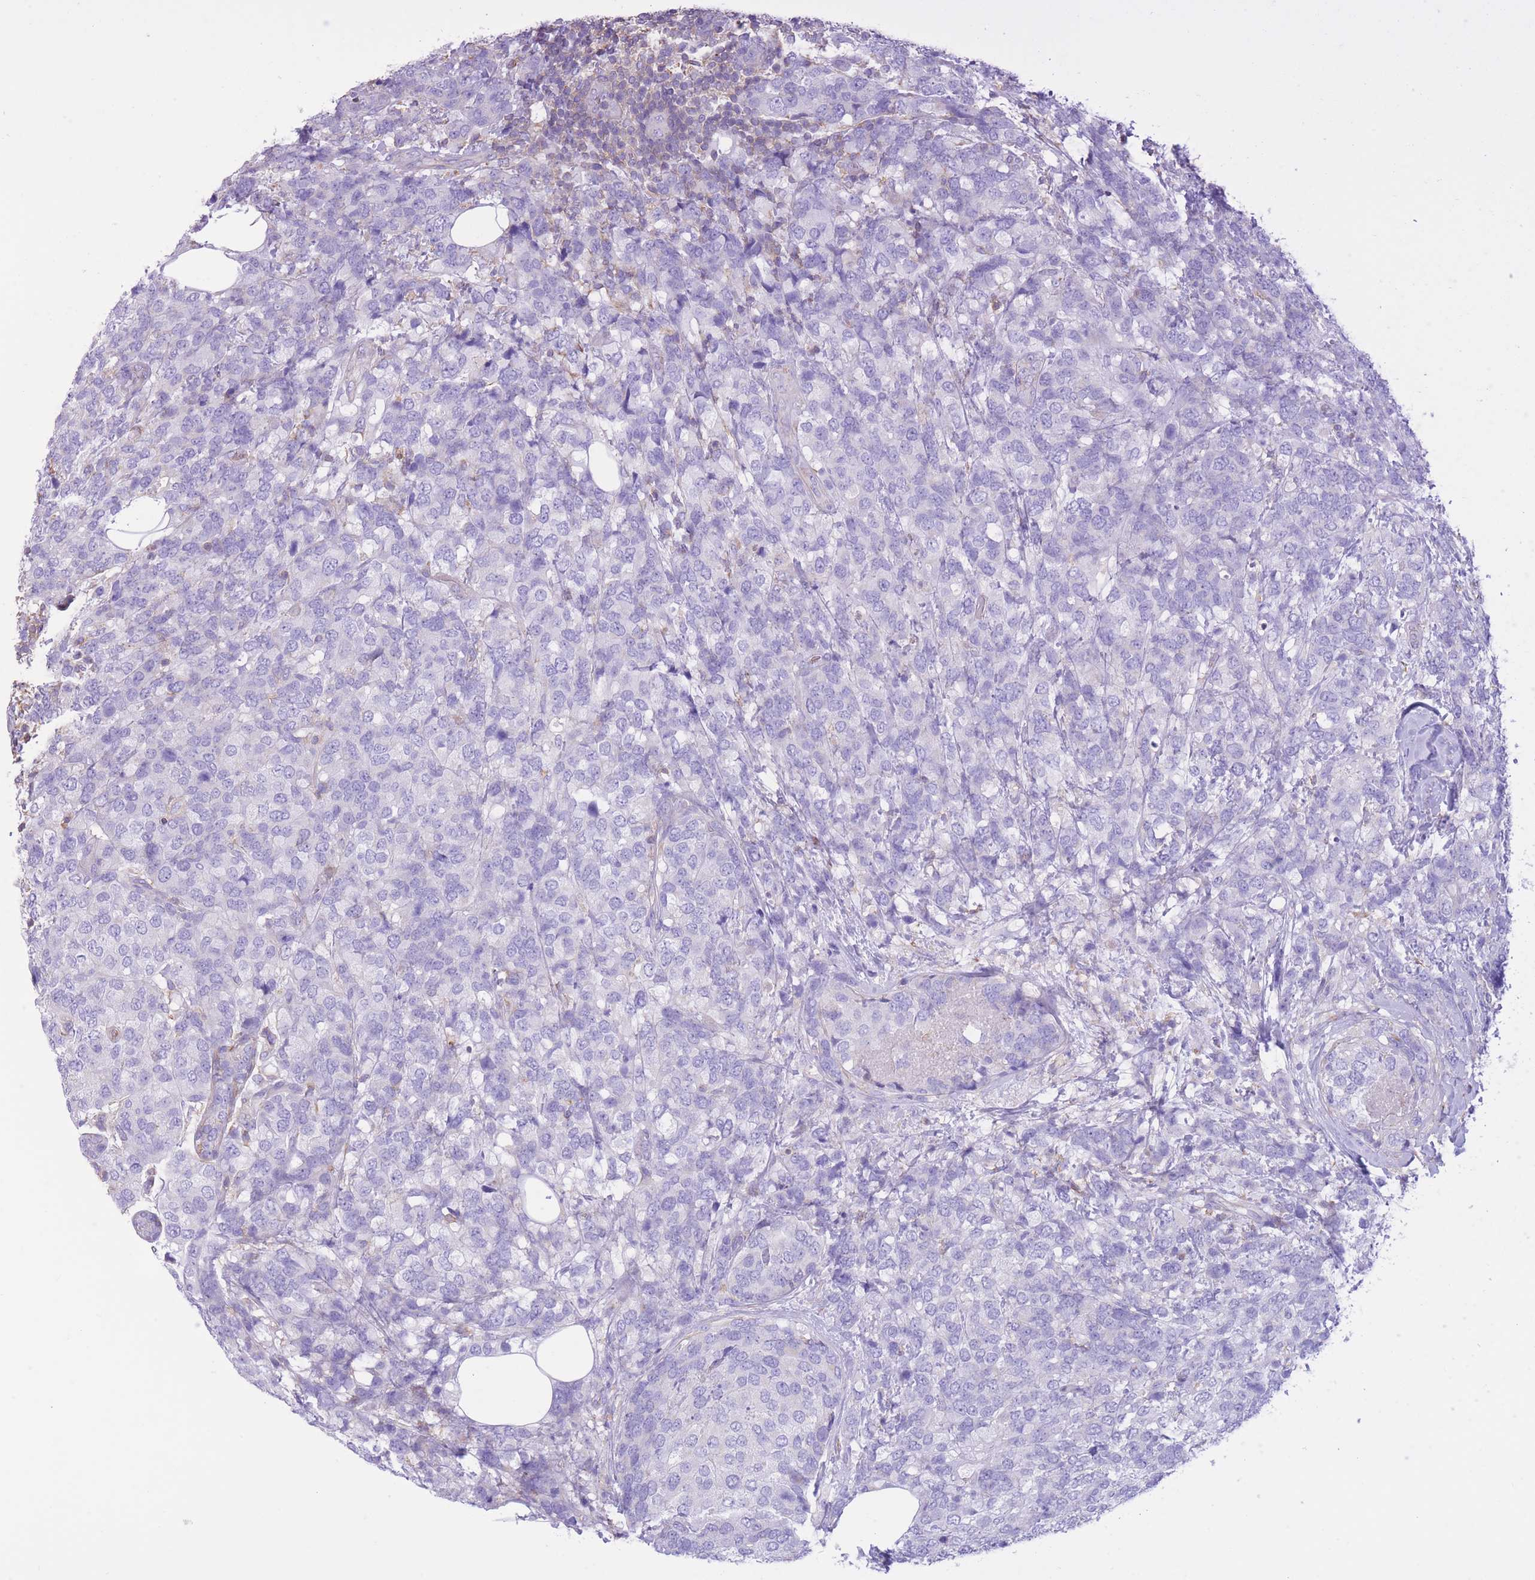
{"staining": {"intensity": "negative", "quantity": "none", "location": "none"}, "tissue": "breast cancer", "cell_type": "Tumor cells", "image_type": "cancer", "snomed": [{"axis": "morphology", "description": "Lobular carcinoma"}, {"axis": "topography", "description": "Breast"}], "caption": "An IHC photomicrograph of breast lobular carcinoma is shown. There is no staining in tumor cells of breast lobular carcinoma.", "gene": "PDHA1", "patient": {"sex": "female", "age": 59}}